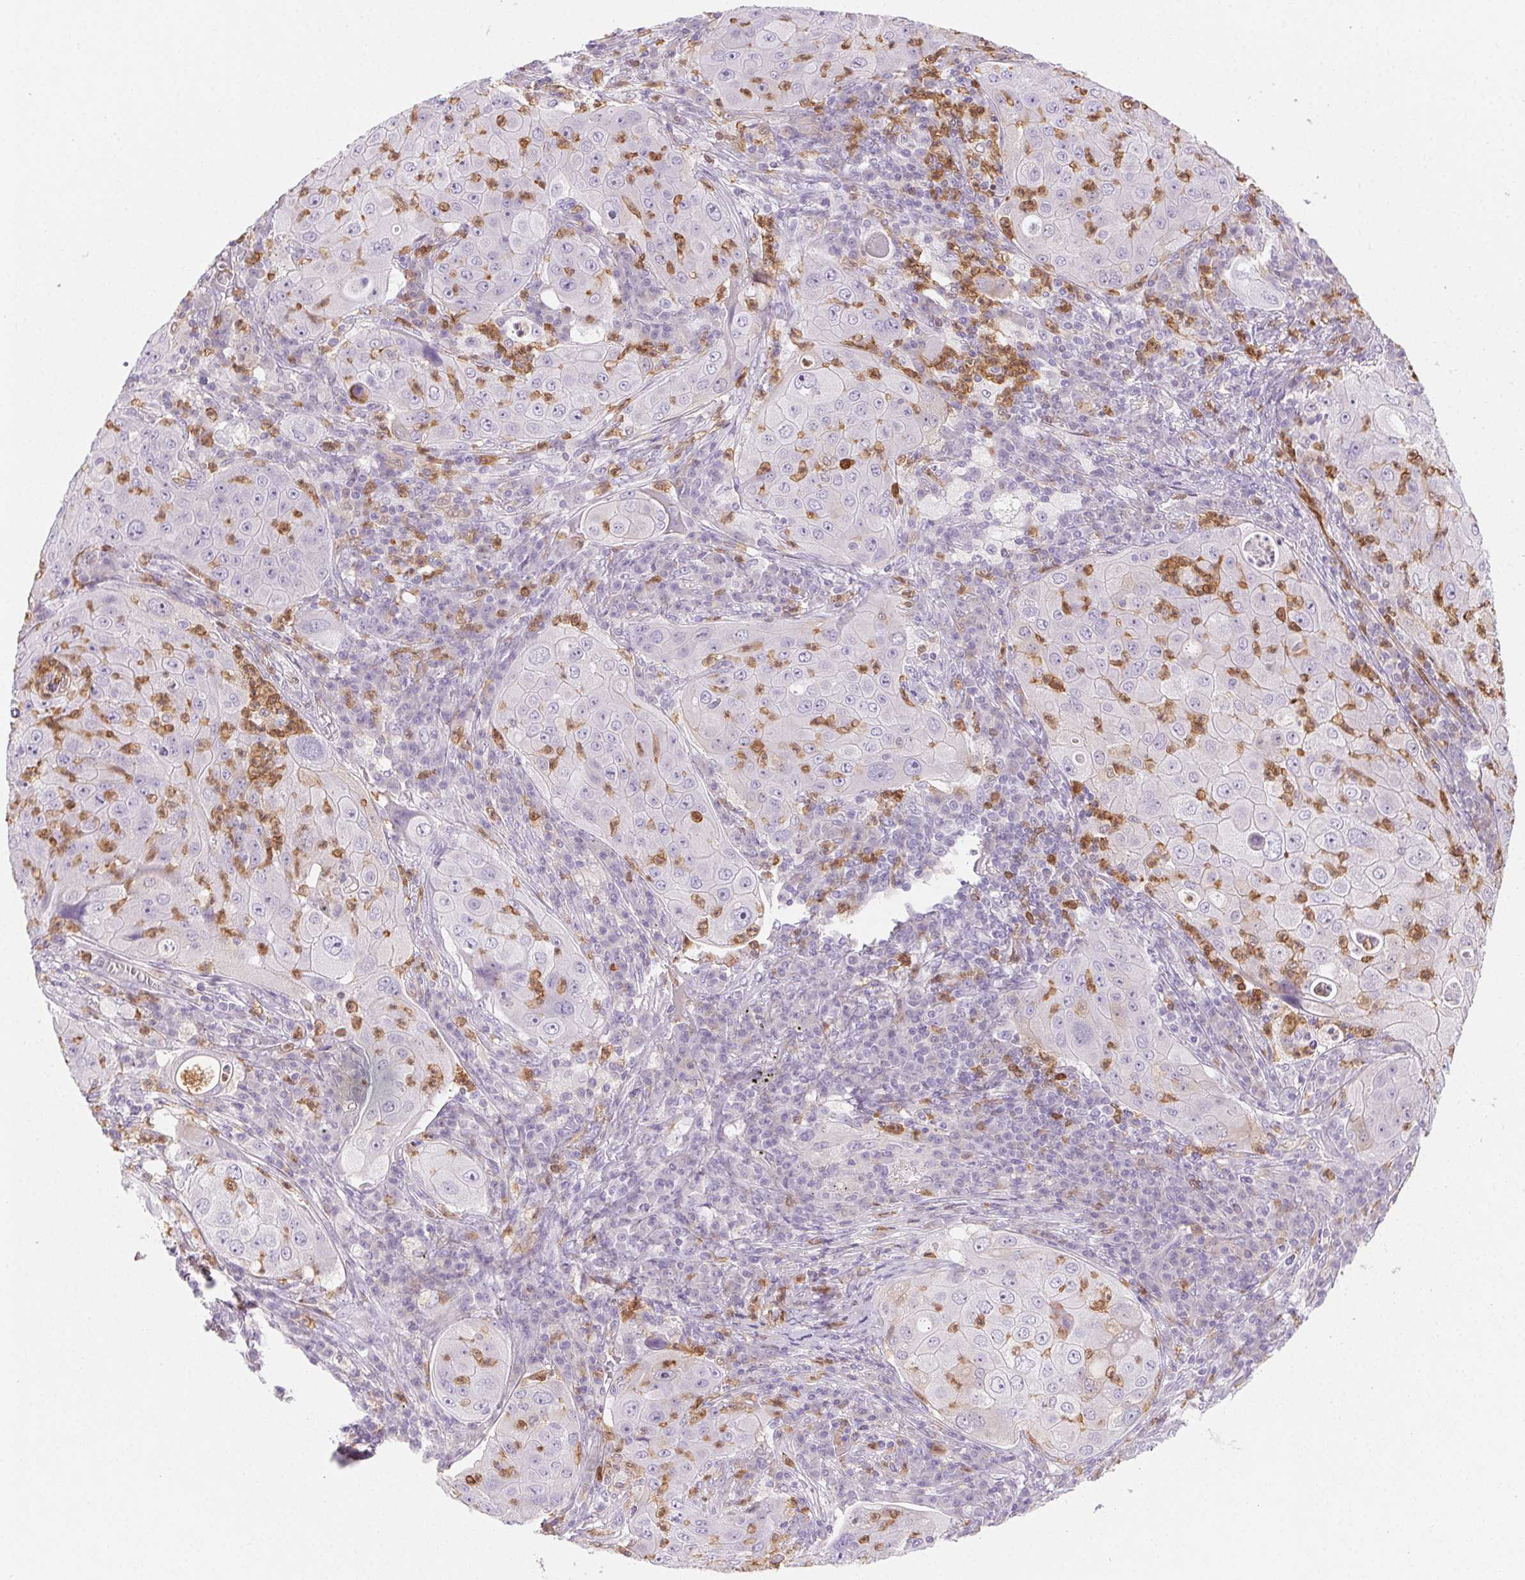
{"staining": {"intensity": "negative", "quantity": "none", "location": "none"}, "tissue": "lung cancer", "cell_type": "Tumor cells", "image_type": "cancer", "snomed": [{"axis": "morphology", "description": "Squamous cell carcinoma, NOS"}, {"axis": "topography", "description": "Lung"}], "caption": "The IHC micrograph has no significant staining in tumor cells of lung squamous cell carcinoma tissue. Nuclei are stained in blue.", "gene": "TMEM45A", "patient": {"sex": "female", "age": 59}}